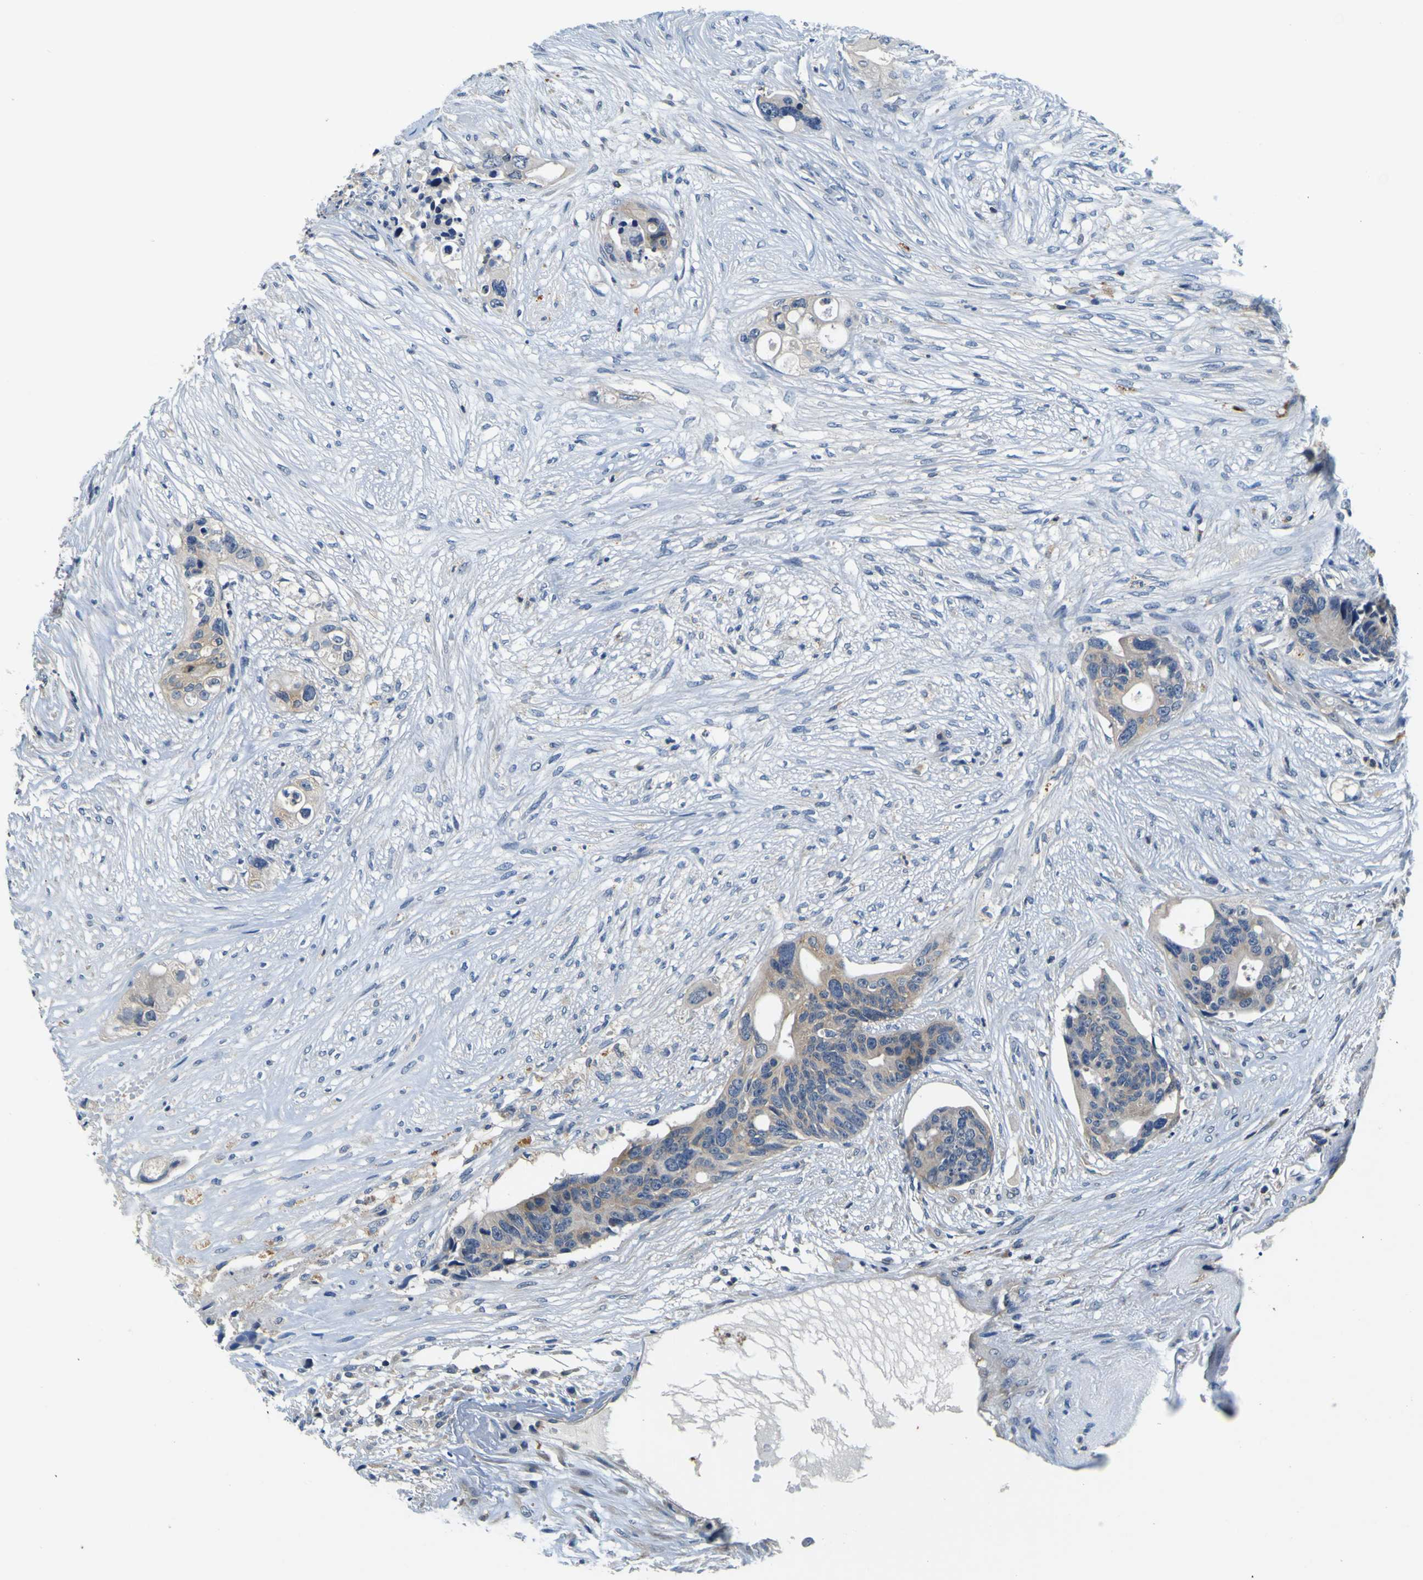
{"staining": {"intensity": "weak", "quantity": ">75%", "location": "cytoplasmic/membranous"}, "tissue": "colorectal cancer", "cell_type": "Tumor cells", "image_type": "cancer", "snomed": [{"axis": "morphology", "description": "Adenocarcinoma, NOS"}, {"axis": "topography", "description": "Colon"}], "caption": "This photomicrograph shows adenocarcinoma (colorectal) stained with immunohistochemistry to label a protein in brown. The cytoplasmic/membranous of tumor cells show weak positivity for the protein. Nuclei are counter-stained blue.", "gene": "TNIK", "patient": {"sex": "female", "age": 57}}